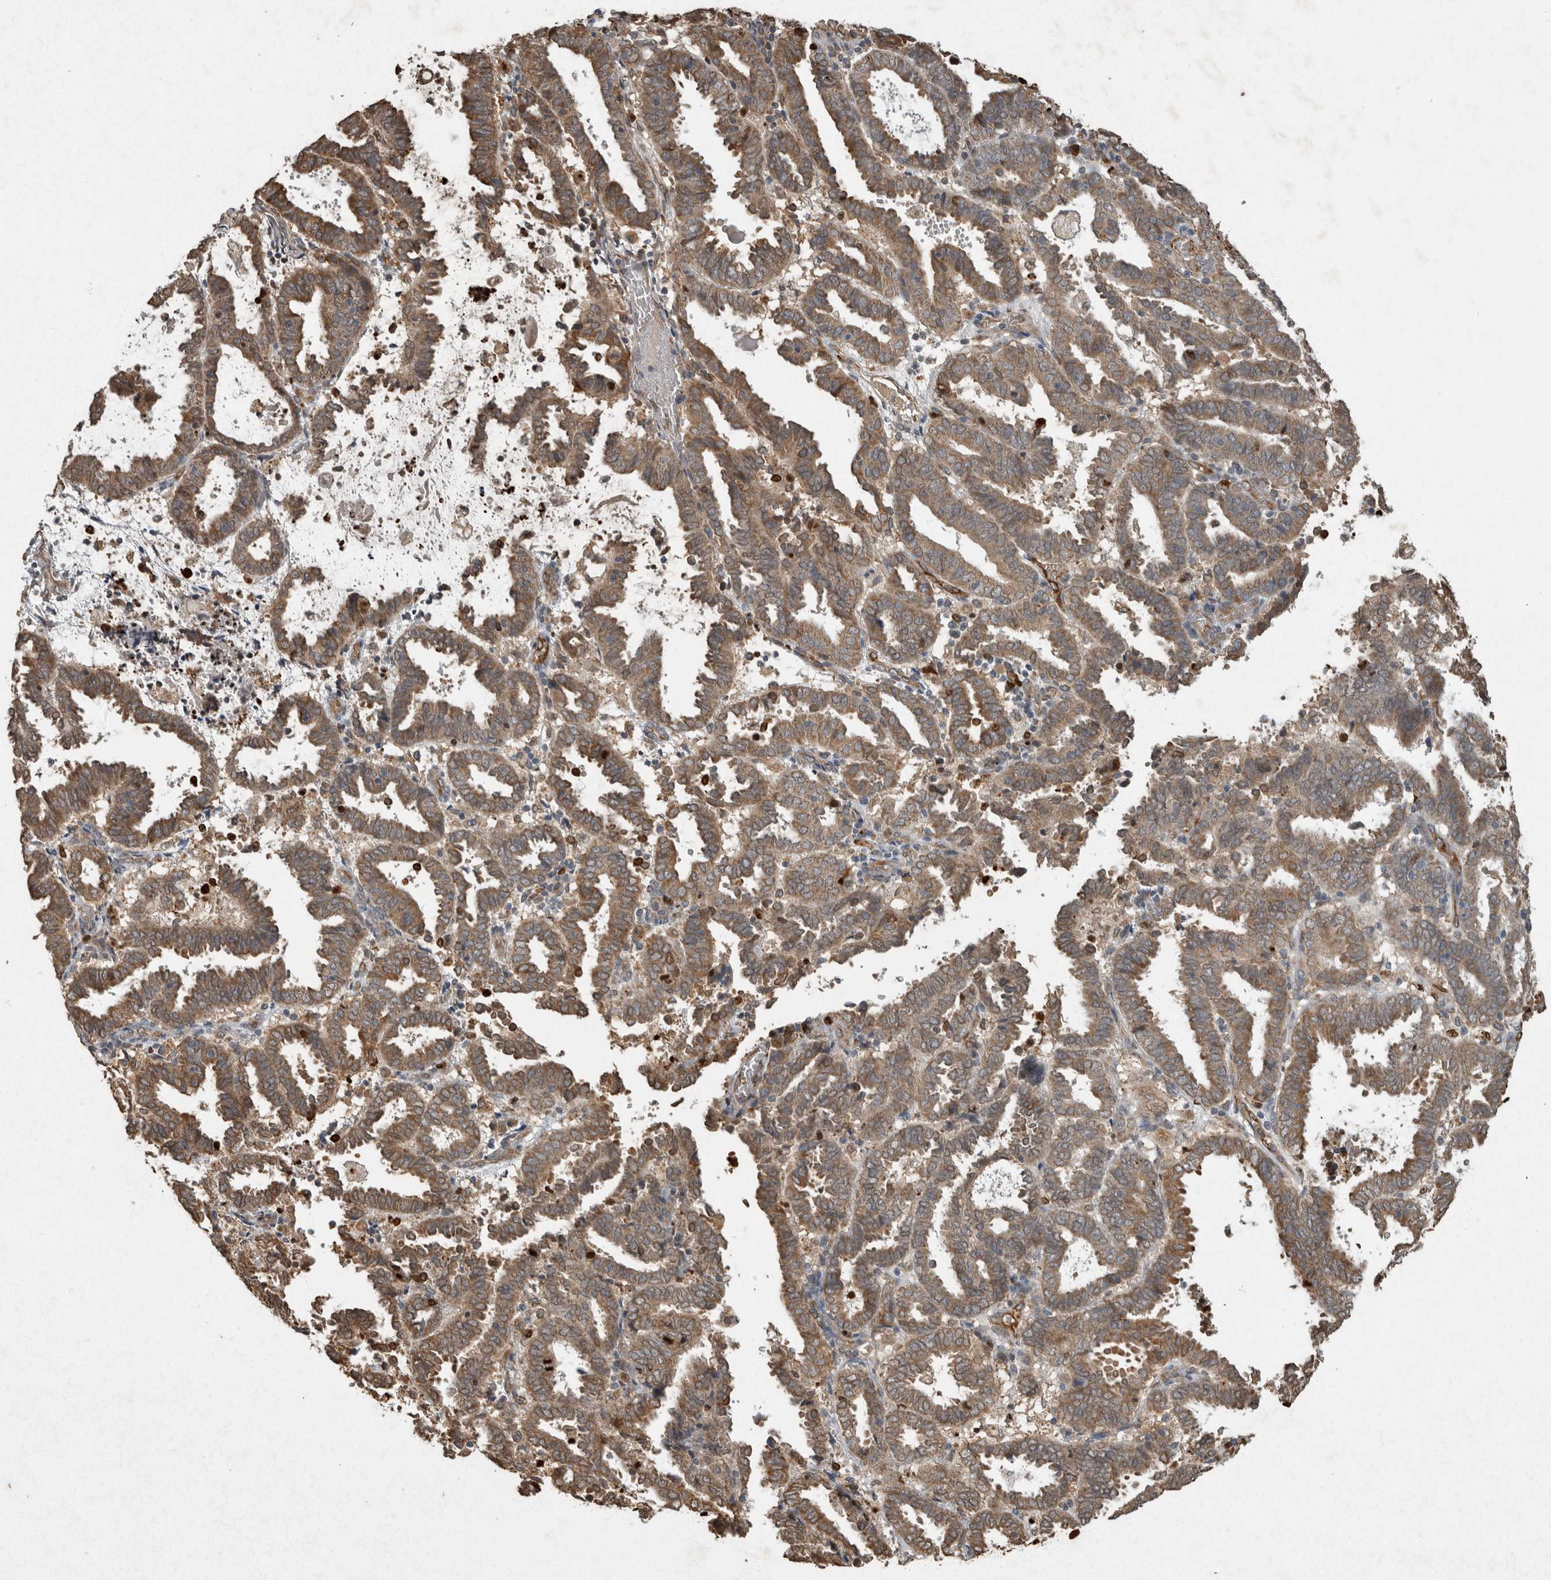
{"staining": {"intensity": "moderate", "quantity": ">75%", "location": "cytoplasmic/membranous"}, "tissue": "endometrial cancer", "cell_type": "Tumor cells", "image_type": "cancer", "snomed": [{"axis": "morphology", "description": "Adenocarcinoma, NOS"}, {"axis": "topography", "description": "Uterus"}], "caption": "Endometrial adenocarcinoma stained for a protein exhibits moderate cytoplasmic/membranous positivity in tumor cells.", "gene": "ADGRL3", "patient": {"sex": "female", "age": 83}}